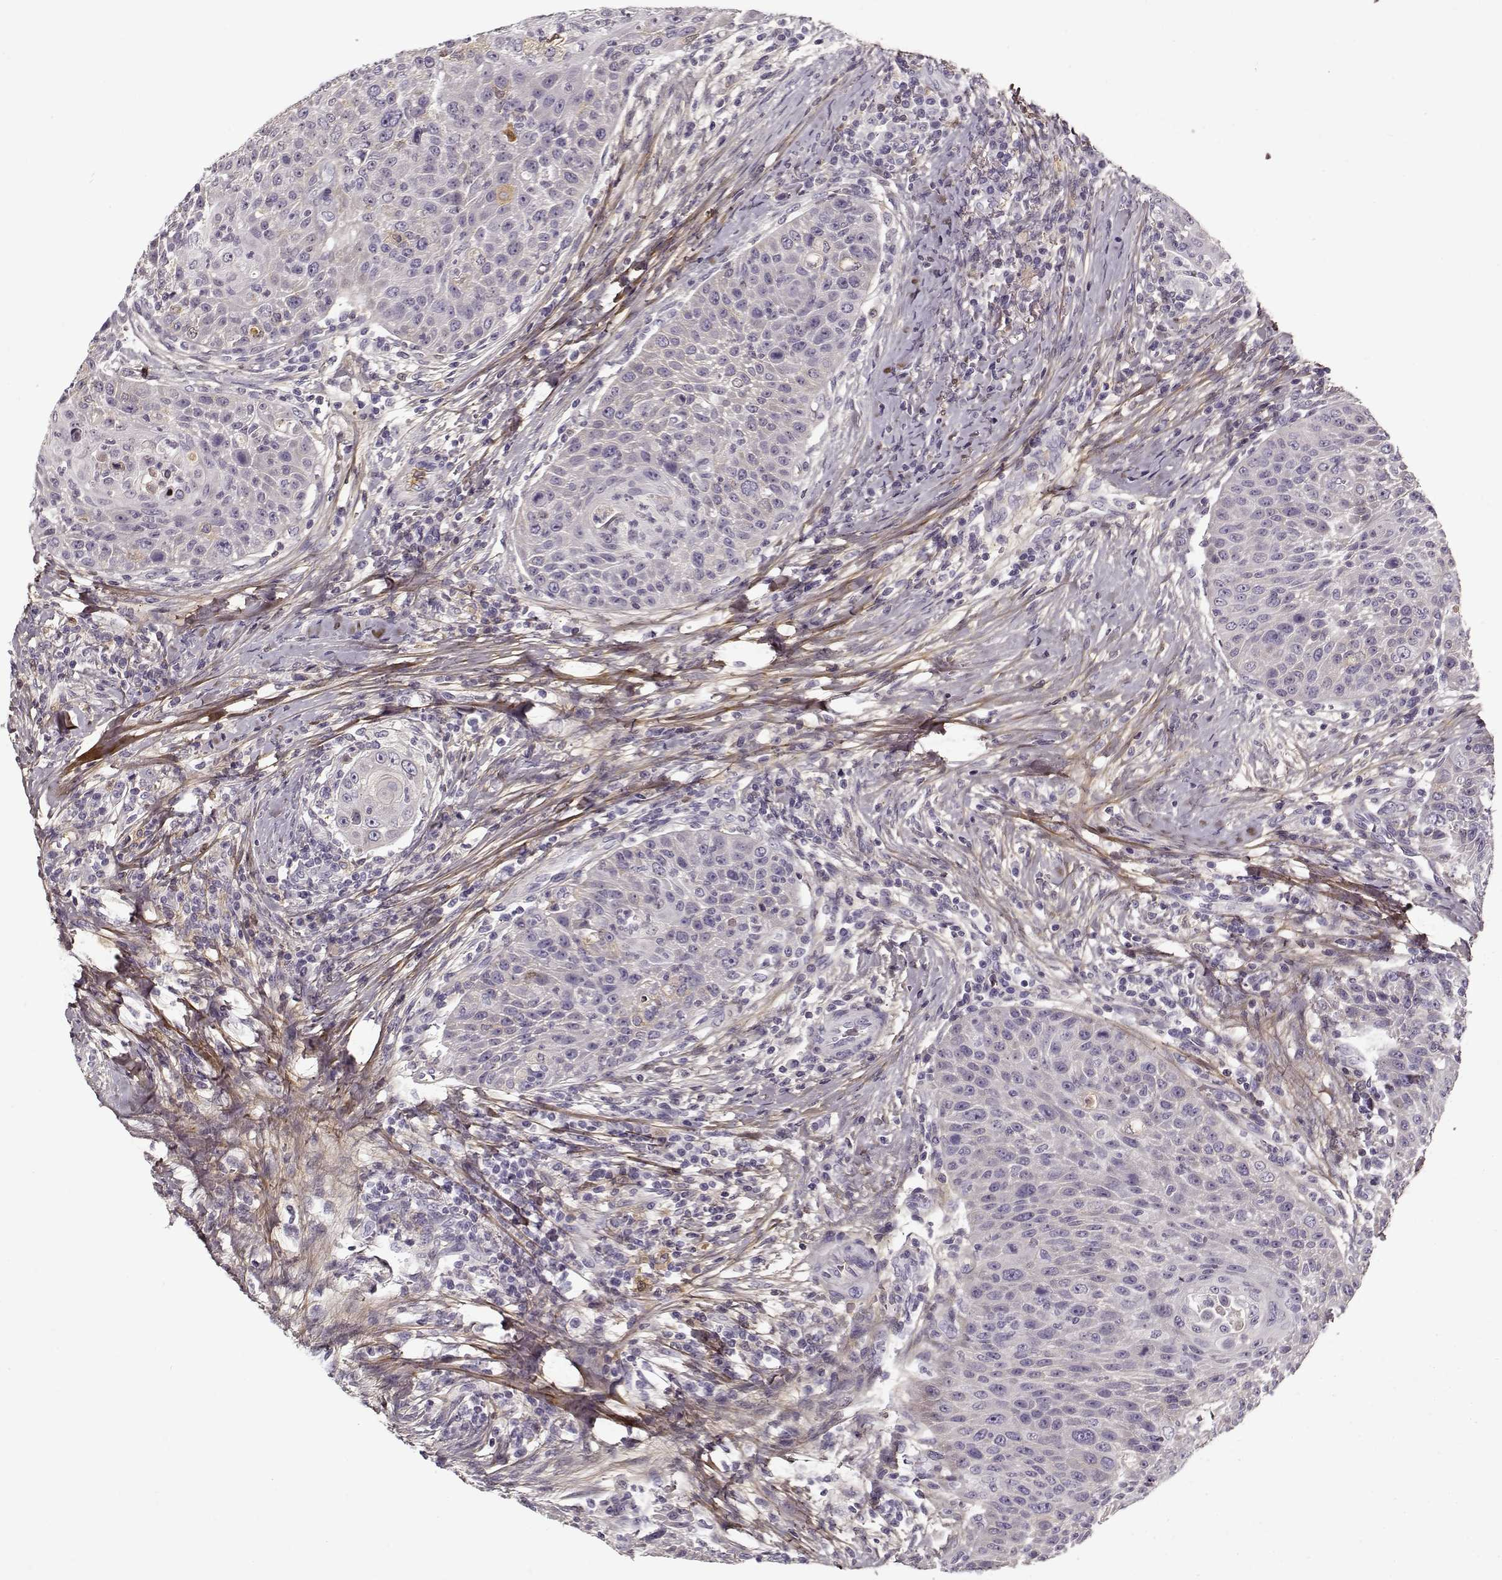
{"staining": {"intensity": "negative", "quantity": "none", "location": "none"}, "tissue": "head and neck cancer", "cell_type": "Tumor cells", "image_type": "cancer", "snomed": [{"axis": "morphology", "description": "Squamous cell carcinoma, NOS"}, {"axis": "topography", "description": "Head-Neck"}], "caption": "Protein analysis of head and neck cancer (squamous cell carcinoma) exhibits no significant positivity in tumor cells.", "gene": "LUM", "patient": {"sex": "male", "age": 69}}